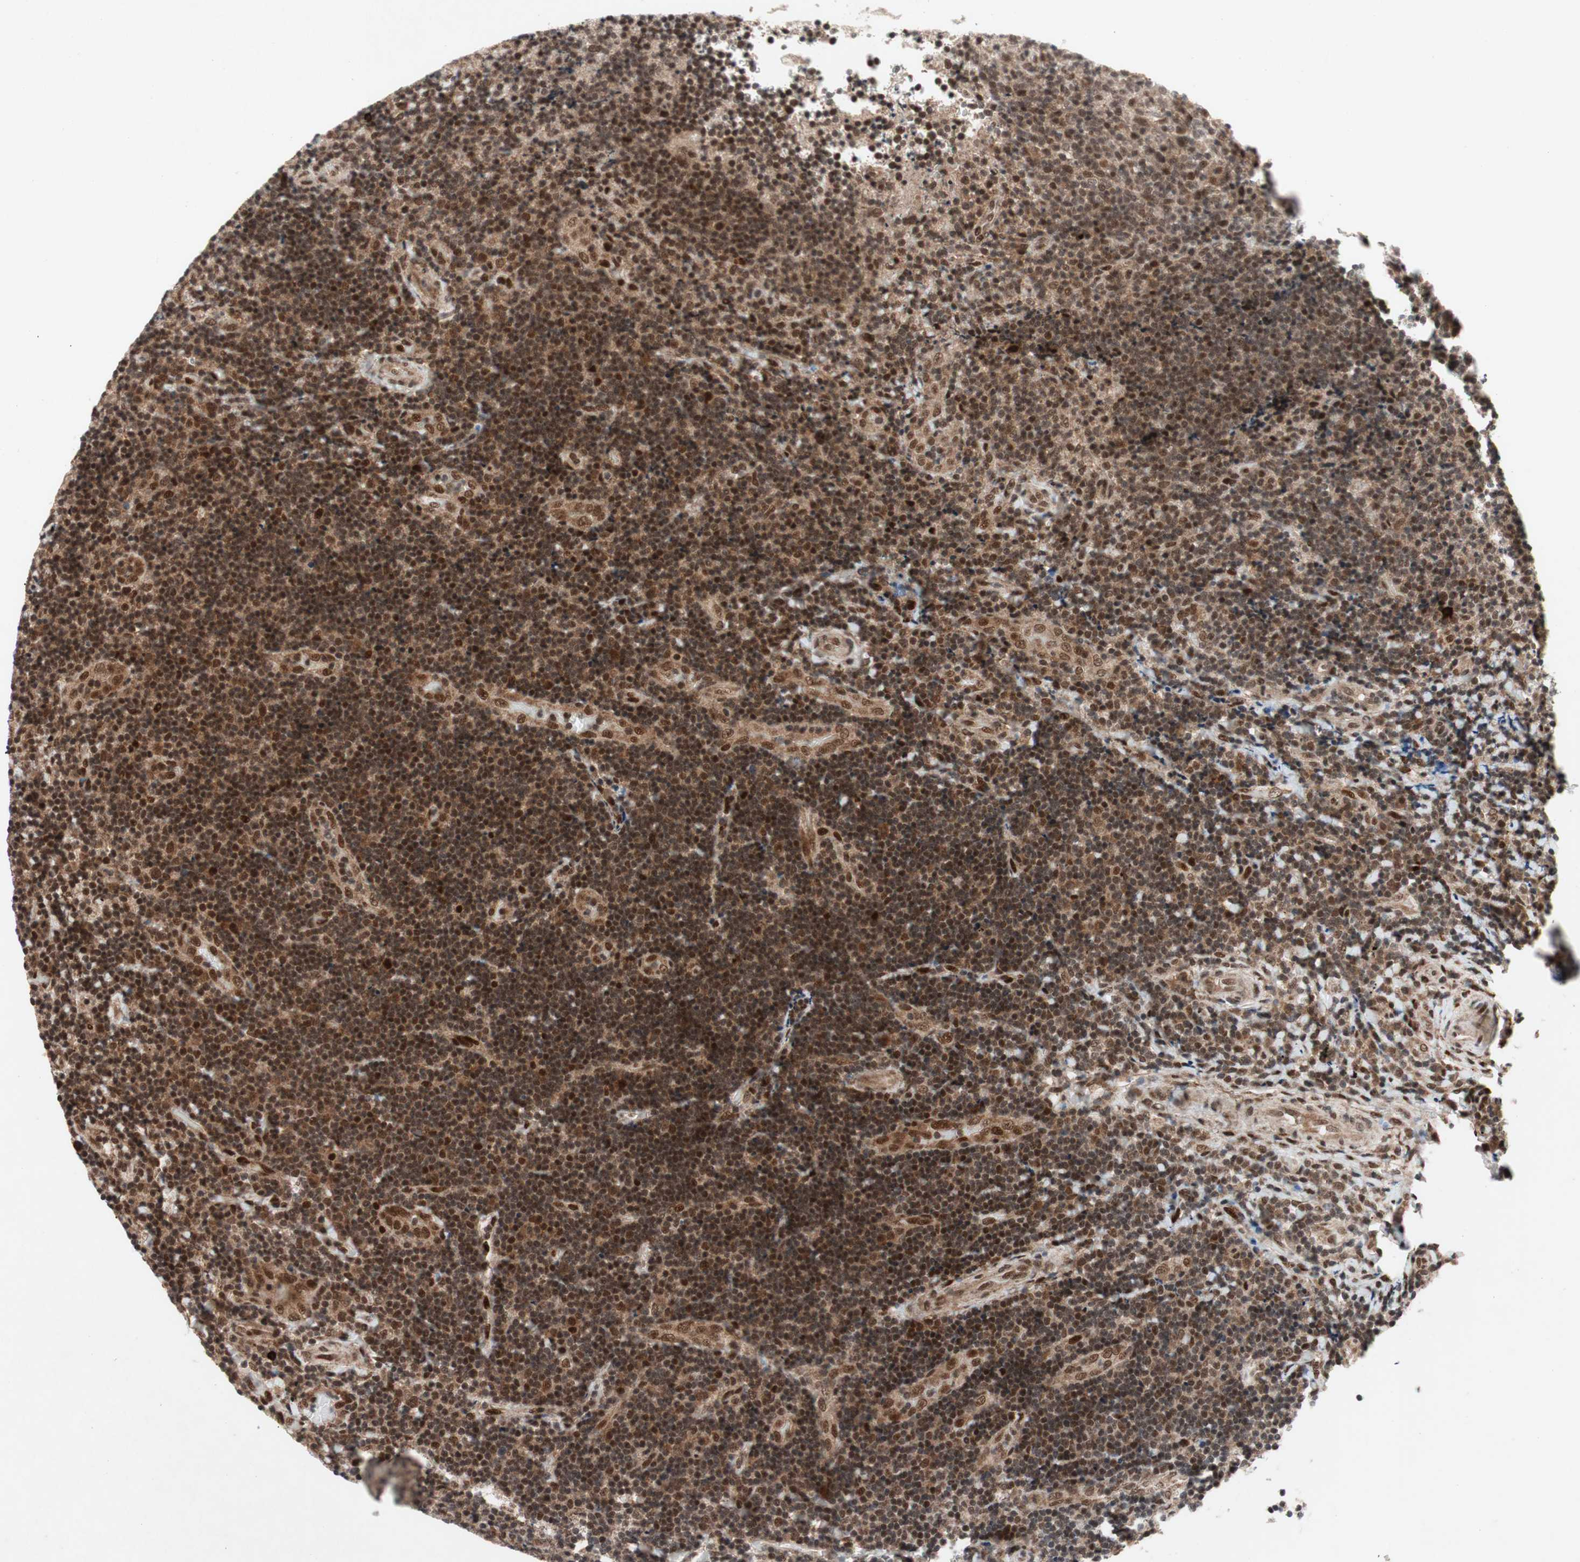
{"staining": {"intensity": "strong", "quantity": ">75%", "location": "nuclear"}, "tissue": "lymphoma", "cell_type": "Tumor cells", "image_type": "cancer", "snomed": [{"axis": "morphology", "description": "Malignant lymphoma, non-Hodgkin's type, High grade"}, {"axis": "topography", "description": "Tonsil"}], "caption": "A brown stain labels strong nuclear positivity of a protein in human lymphoma tumor cells. Using DAB (brown) and hematoxylin (blue) stains, captured at high magnification using brightfield microscopy.", "gene": "TCF12", "patient": {"sex": "female", "age": 36}}